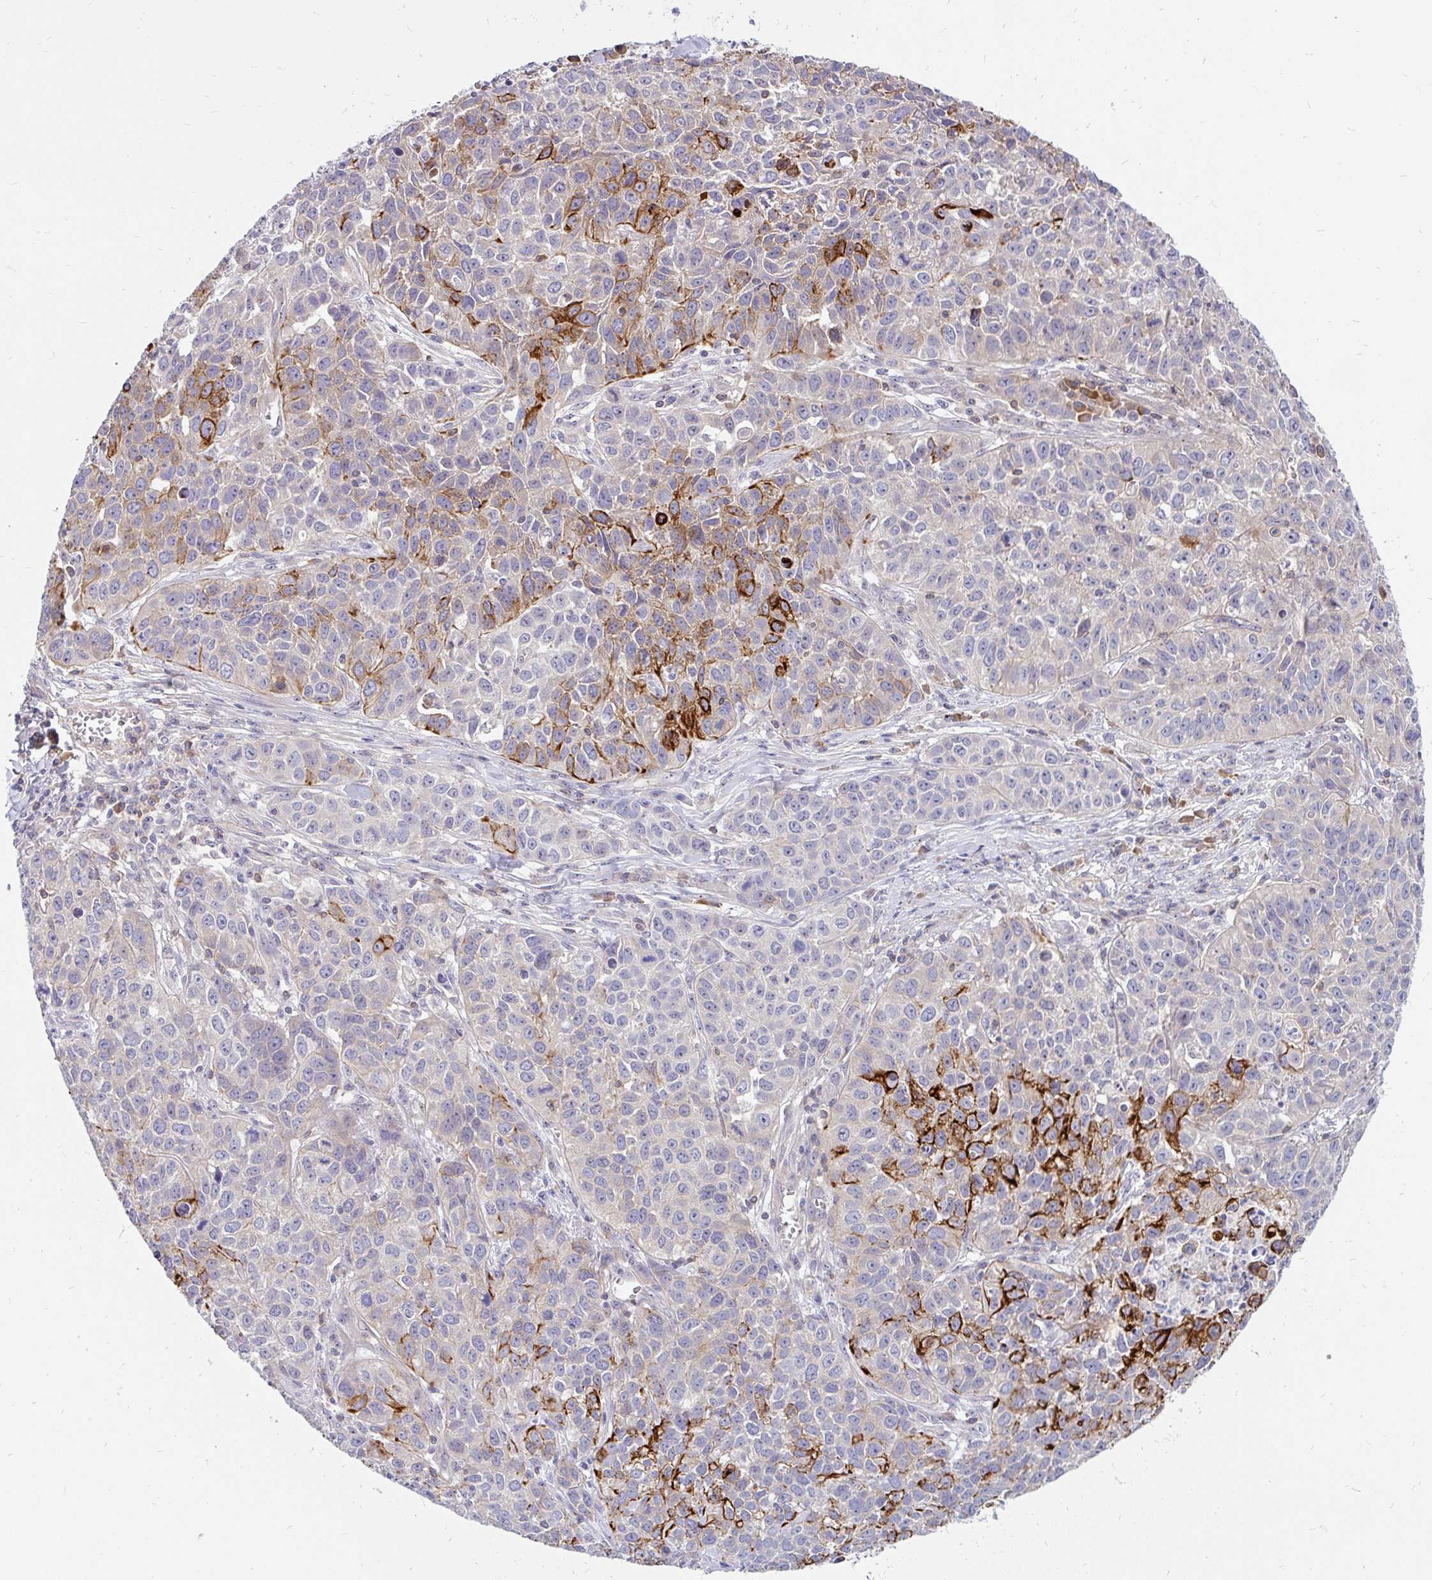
{"staining": {"intensity": "strong", "quantity": "25%-75%", "location": "cytoplasmic/membranous"}, "tissue": "lung cancer", "cell_type": "Tumor cells", "image_type": "cancer", "snomed": [{"axis": "morphology", "description": "Squamous cell carcinoma, NOS"}, {"axis": "topography", "description": "Lung"}], "caption": "Immunohistochemical staining of human lung cancer (squamous cell carcinoma) shows high levels of strong cytoplasmic/membranous positivity in about 25%-75% of tumor cells.", "gene": "LRRC26", "patient": {"sex": "male", "age": 76}}